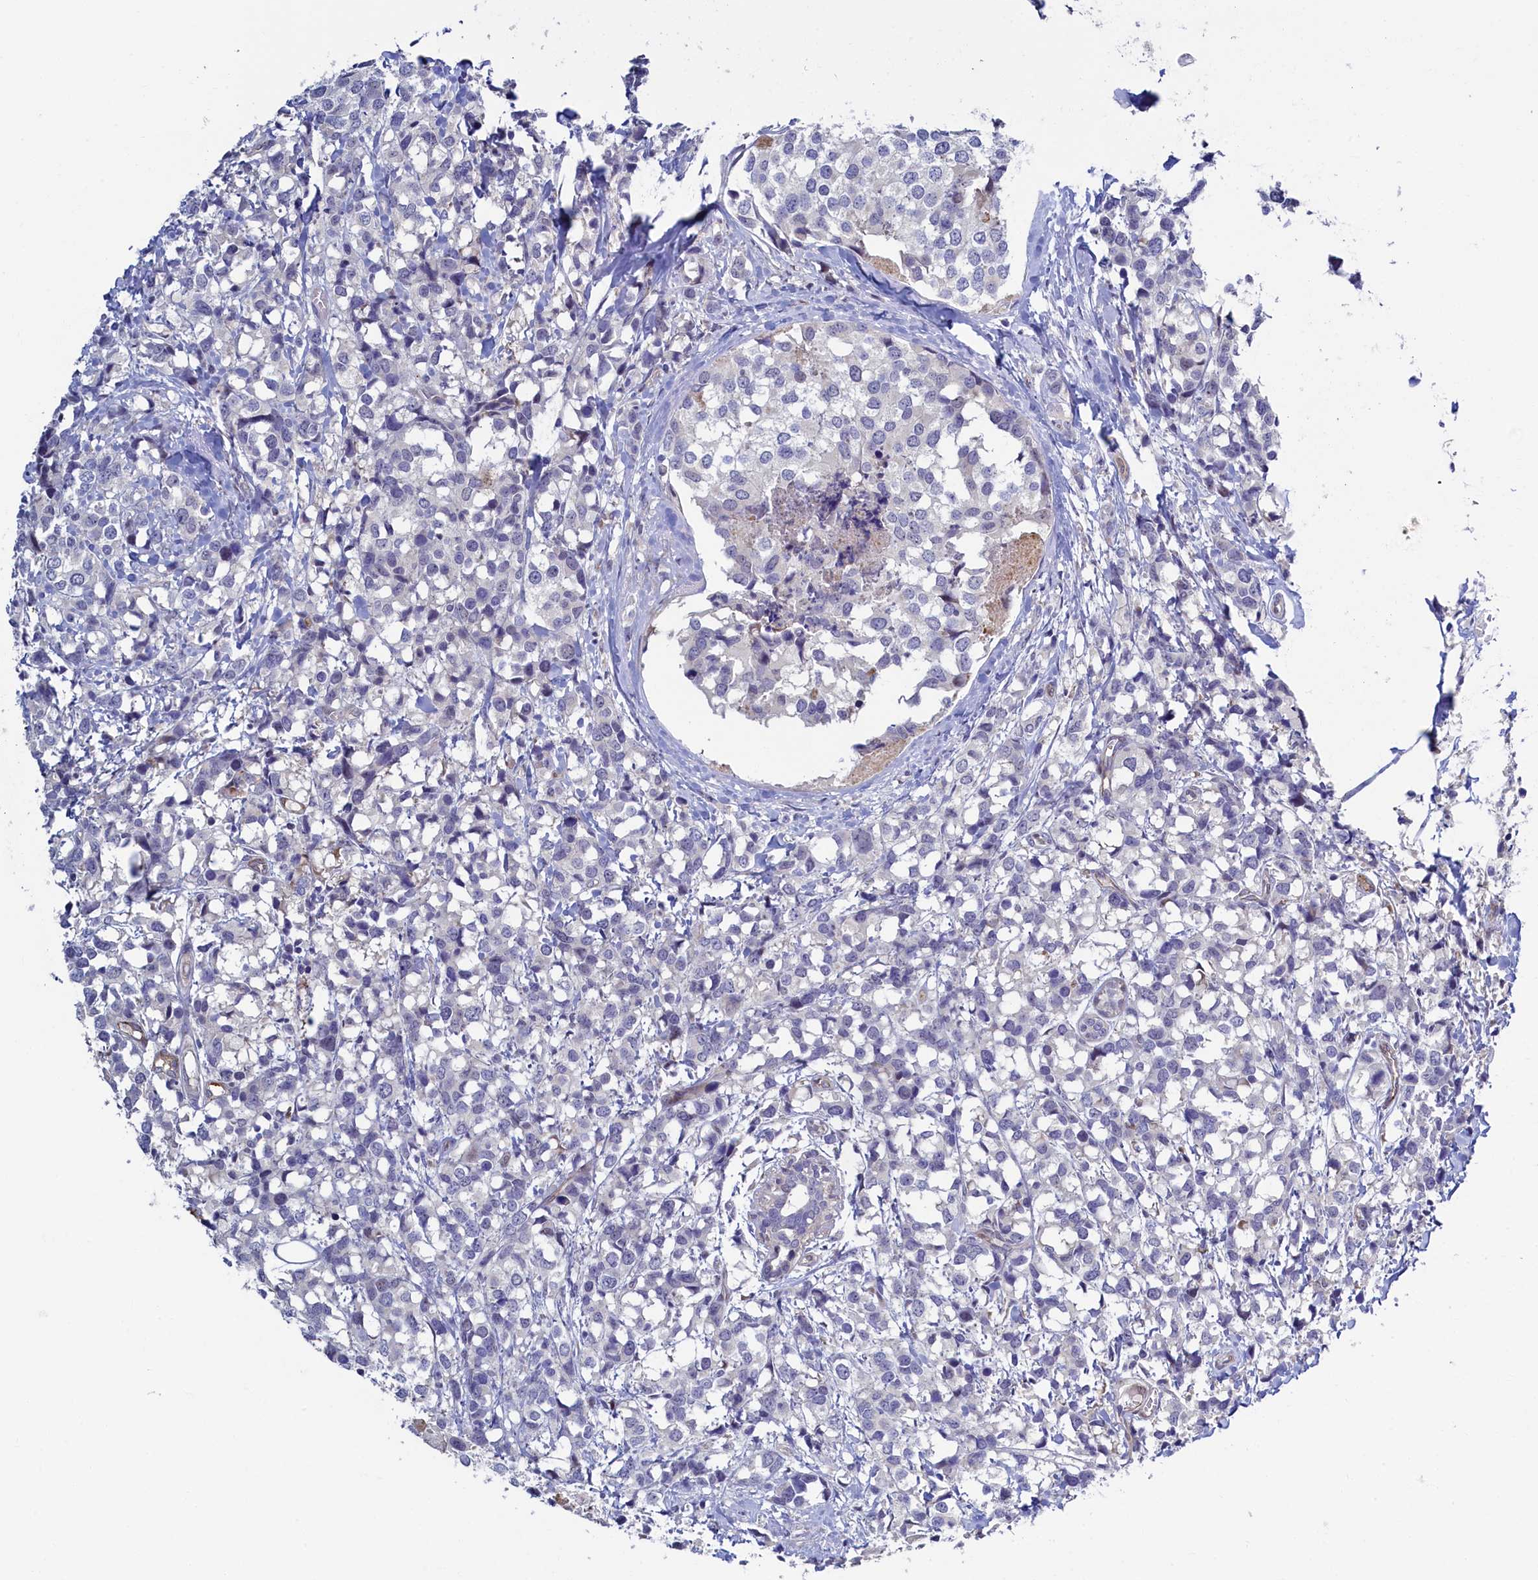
{"staining": {"intensity": "negative", "quantity": "none", "location": "none"}, "tissue": "breast cancer", "cell_type": "Tumor cells", "image_type": "cancer", "snomed": [{"axis": "morphology", "description": "Lobular carcinoma"}, {"axis": "topography", "description": "Breast"}], "caption": "Human breast lobular carcinoma stained for a protein using immunohistochemistry (IHC) shows no expression in tumor cells.", "gene": "PIK3C3", "patient": {"sex": "female", "age": 59}}